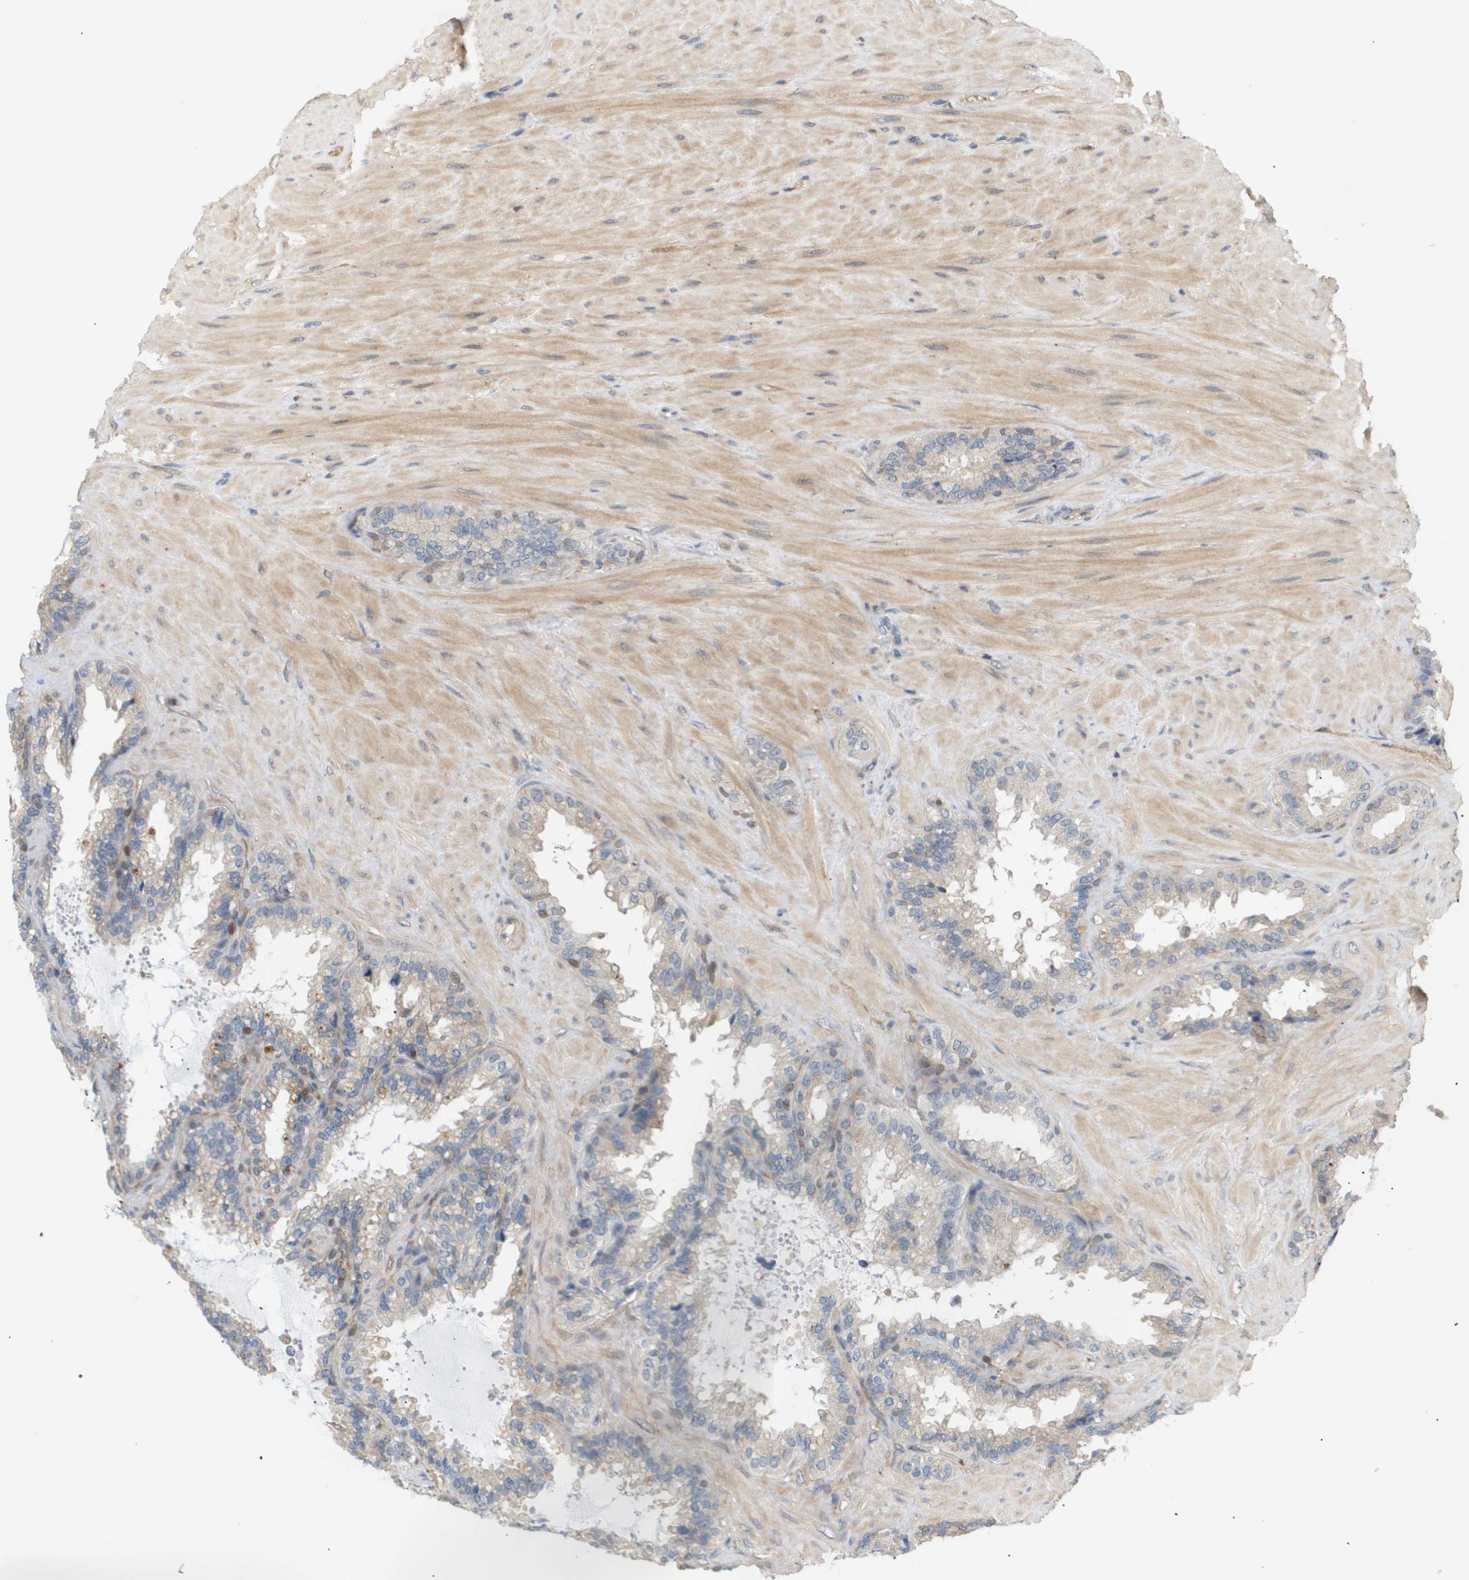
{"staining": {"intensity": "weak", "quantity": "<25%", "location": "cytoplasmic/membranous"}, "tissue": "seminal vesicle", "cell_type": "Glandular cells", "image_type": "normal", "snomed": [{"axis": "morphology", "description": "Normal tissue, NOS"}, {"axis": "topography", "description": "Seminal veicle"}], "caption": "An immunohistochemistry histopathology image of normal seminal vesicle is shown. There is no staining in glandular cells of seminal vesicle.", "gene": "CORO2B", "patient": {"sex": "male", "age": 46}}